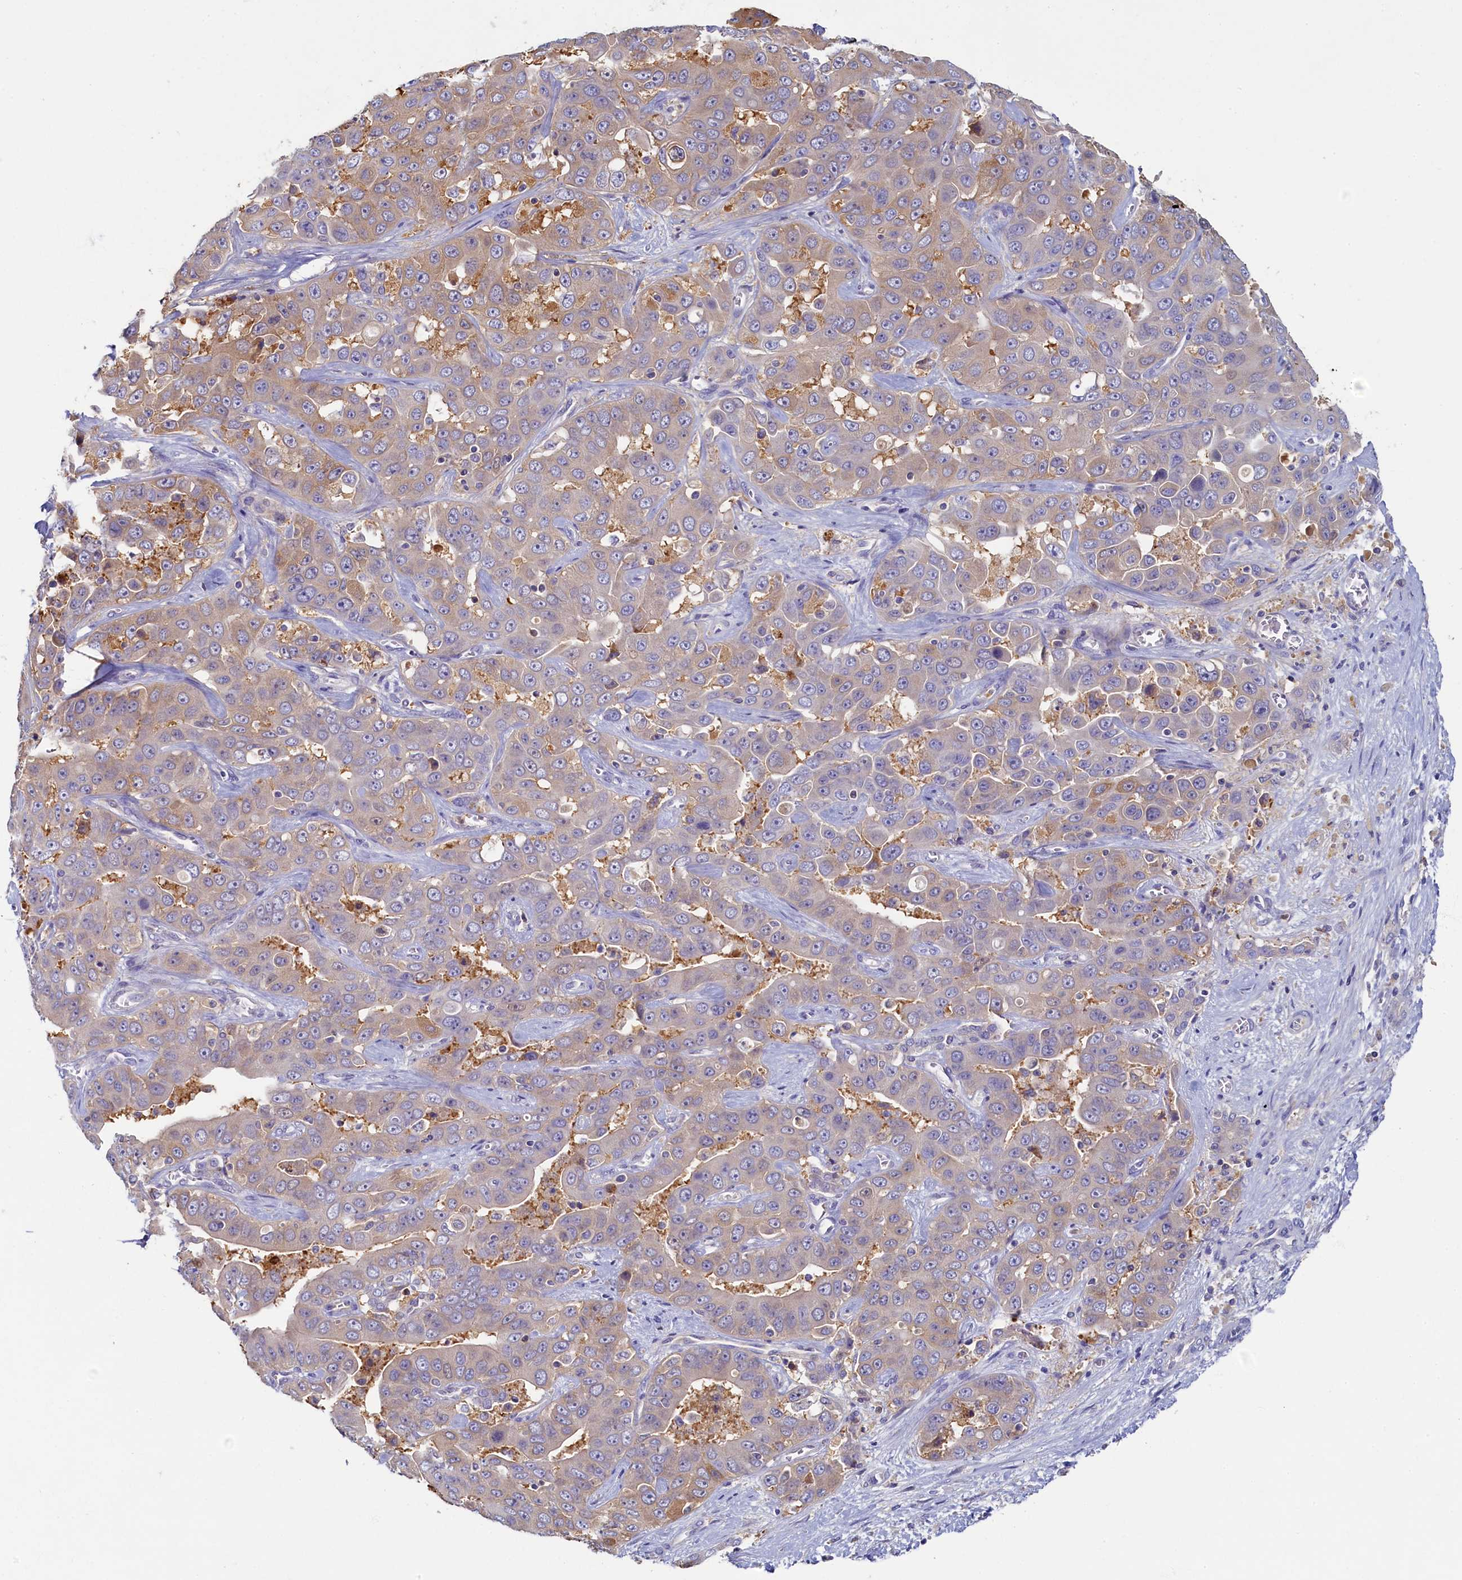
{"staining": {"intensity": "moderate", "quantity": ">75%", "location": "cytoplasmic/membranous"}, "tissue": "liver cancer", "cell_type": "Tumor cells", "image_type": "cancer", "snomed": [{"axis": "morphology", "description": "Cholangiocarcinoma"}, {"axis": "topography", "description": "Liver"}], "caption": "Immunohistochemistry of human liver cancer (cholangiocarcinoma) reveals medium levels of moderate cytoplasmic/membranous staining in approximately >75% of tumor cells.", "gene": "TIMM8B", "patient": {"sex": "female", "age": 52}}